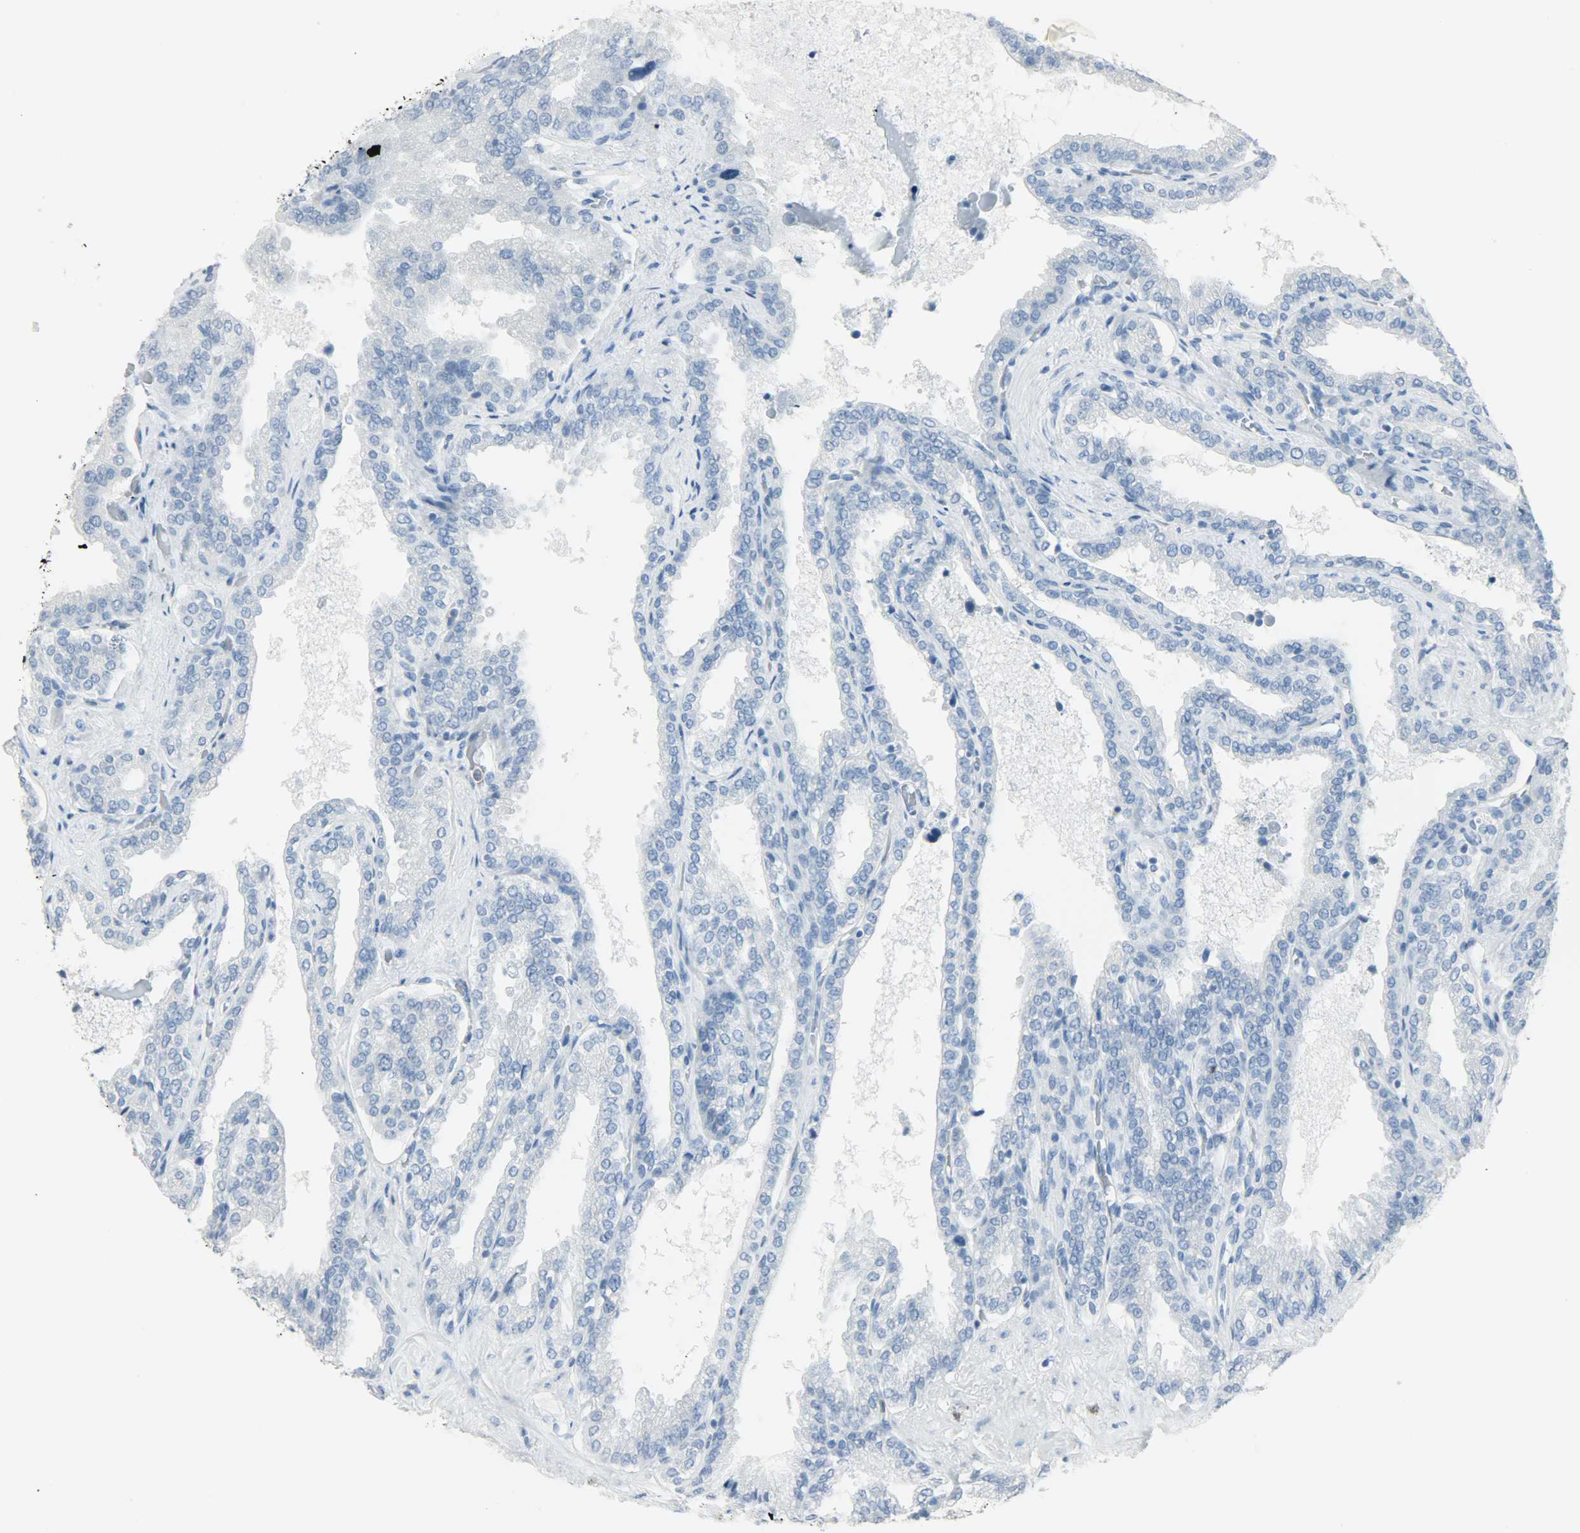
{"staining": {"intensity": "negative", "quantity": "none", "location": "none"}, "tissue": "seminal vesicle", "cell_type": "Glandular cells", "image_type": "normal", "snomed": [{"axis": "morphology", "description": "Normal tissue, NOS"}, {"axis": "topography", "description": "Seminal veicle"}], "caption": "IHC of unremarkable human seminal vesicle exhibits no expression in glandular cells. Nuclei are stained in blue.", "gene": "PTPN6", "patient": {"sex": "male", "age": 46}}